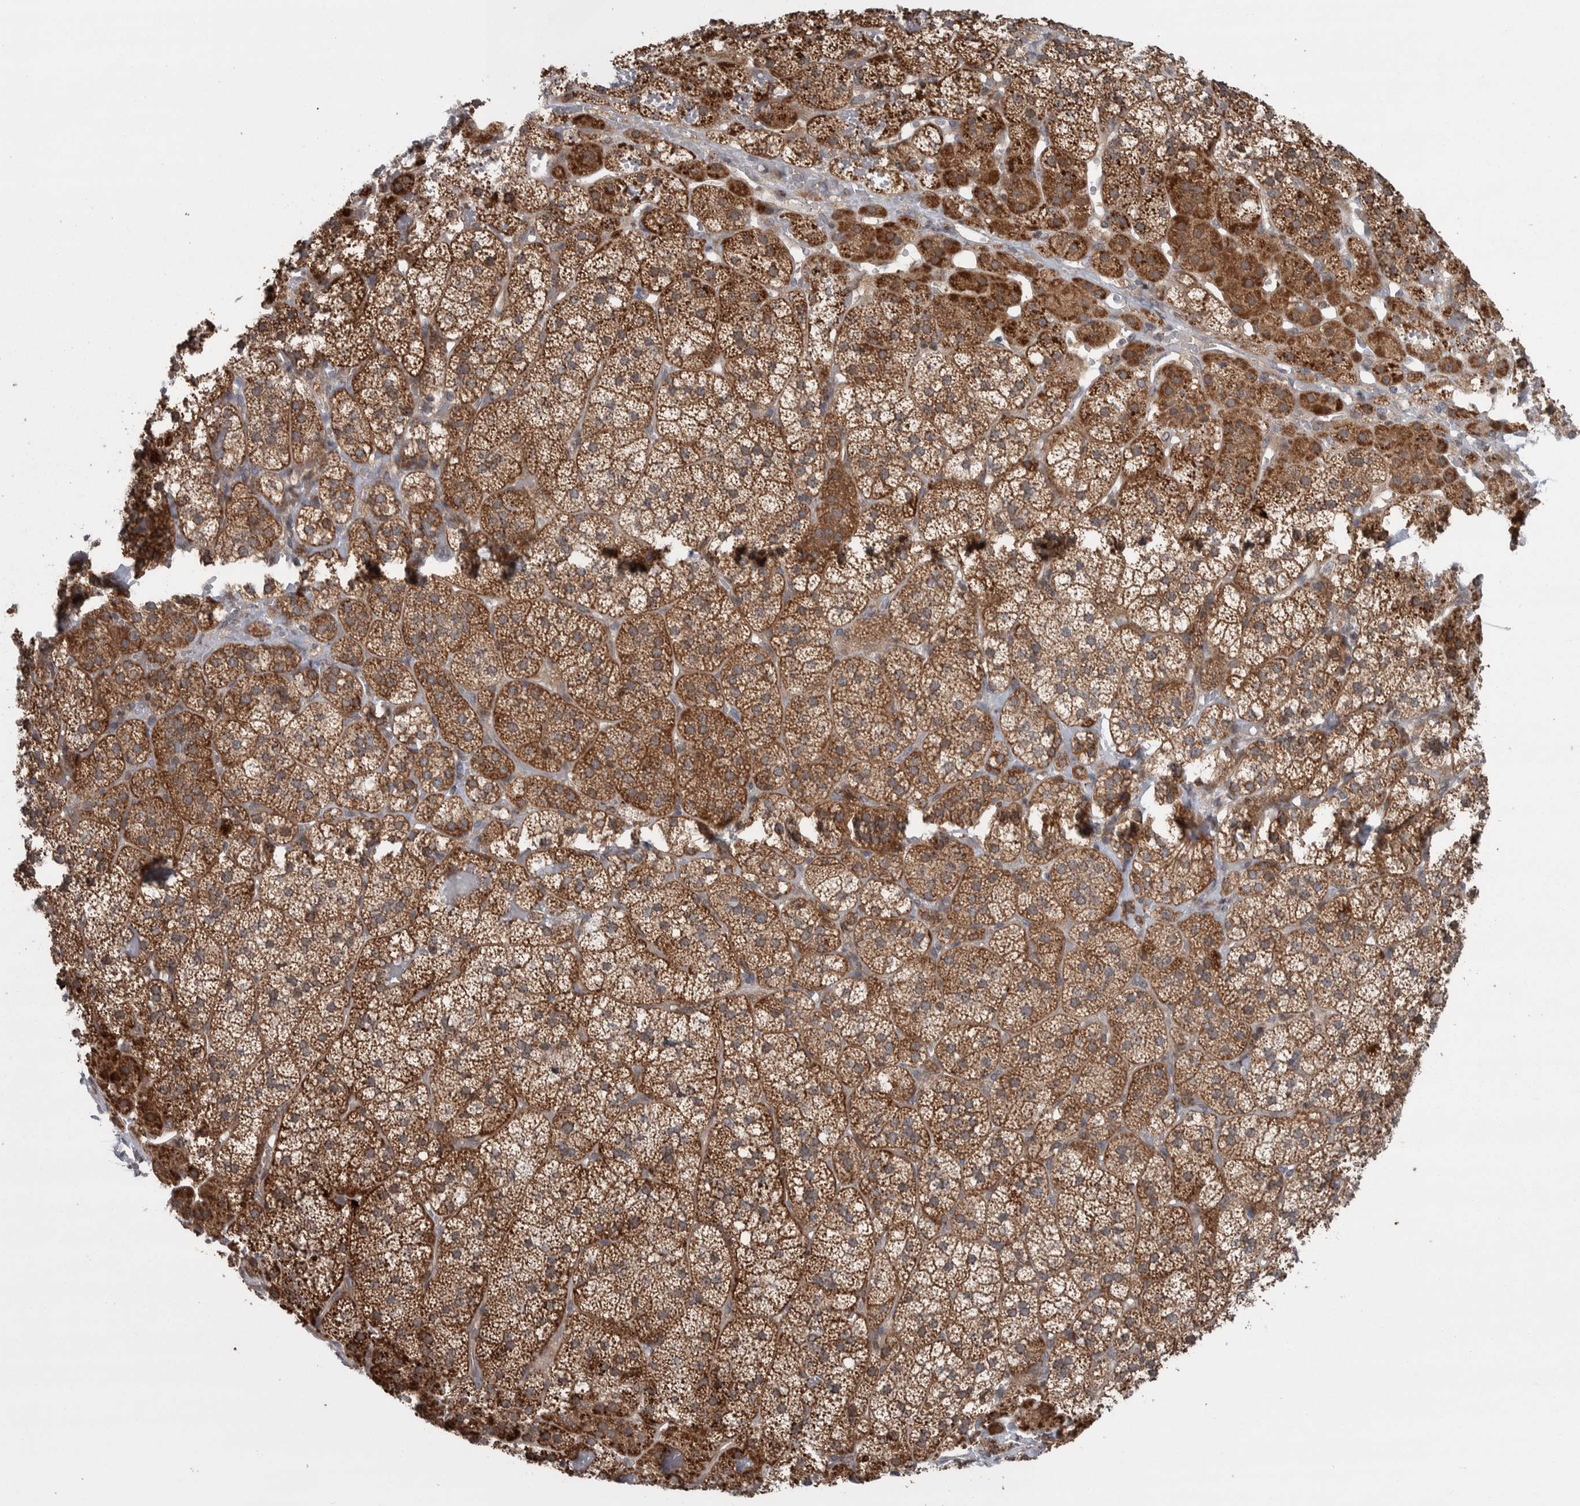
{"staining": {"intensity": "moderate", "quantity": ">75%", "location": "cytoplasmic/membranous"}, "tissue": "adrenal gland", "cell_type": "Glandular cells", "image_type": "normal", "snomed": [{"axis": "morphology", "description": "Normal tissue, NOS"}, {"axis": "topography", "description": "Adrenal gland"}], "caption": "Glandular cells reveal medium levels of moderate cytoplasmic/membranous positivity in about >75% of cells in unremarkable adrenal gland.", "gene": "CWC27", "patient": {"sex": "female", "age": 44}}